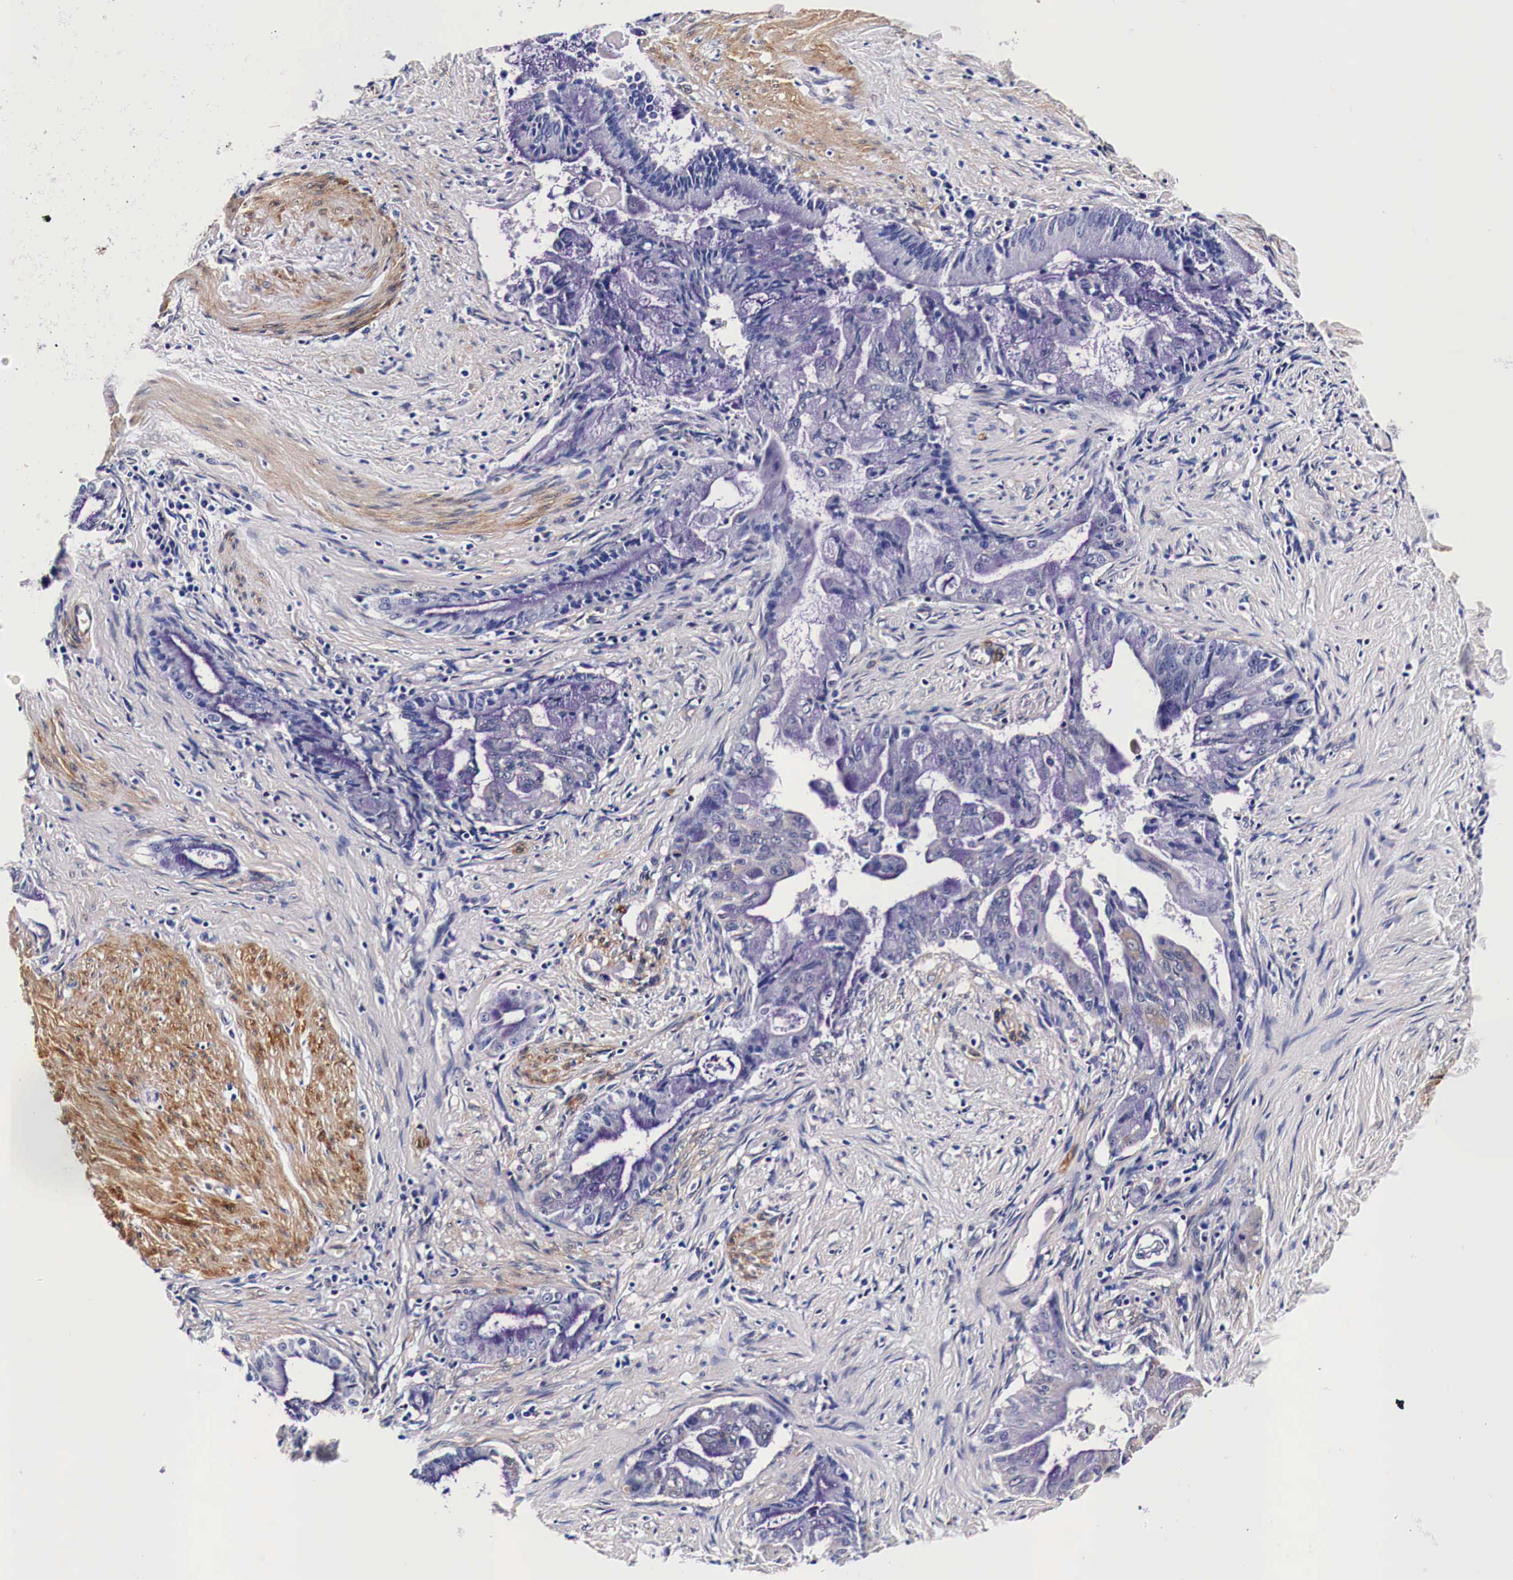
{"staining": {"intensity": "negative", "quantity": "none", "location": "none"}, "tissue": "pancreatic cancer", "cell_type": "Tumor cells", "image_type": "cancer", "snomed": [{"axis": "morphology", "description": "Adenocarcinoma, NOS"}, {"axis": "topography", "description": "Pancreas"}], "caption": "The histopathology image exhibits no significant positivity in tumor cells of pancreatic cancer (adenocarcinoma).", "gene": "HSPB1", "patient": {"sex": "male", "age": 59}}